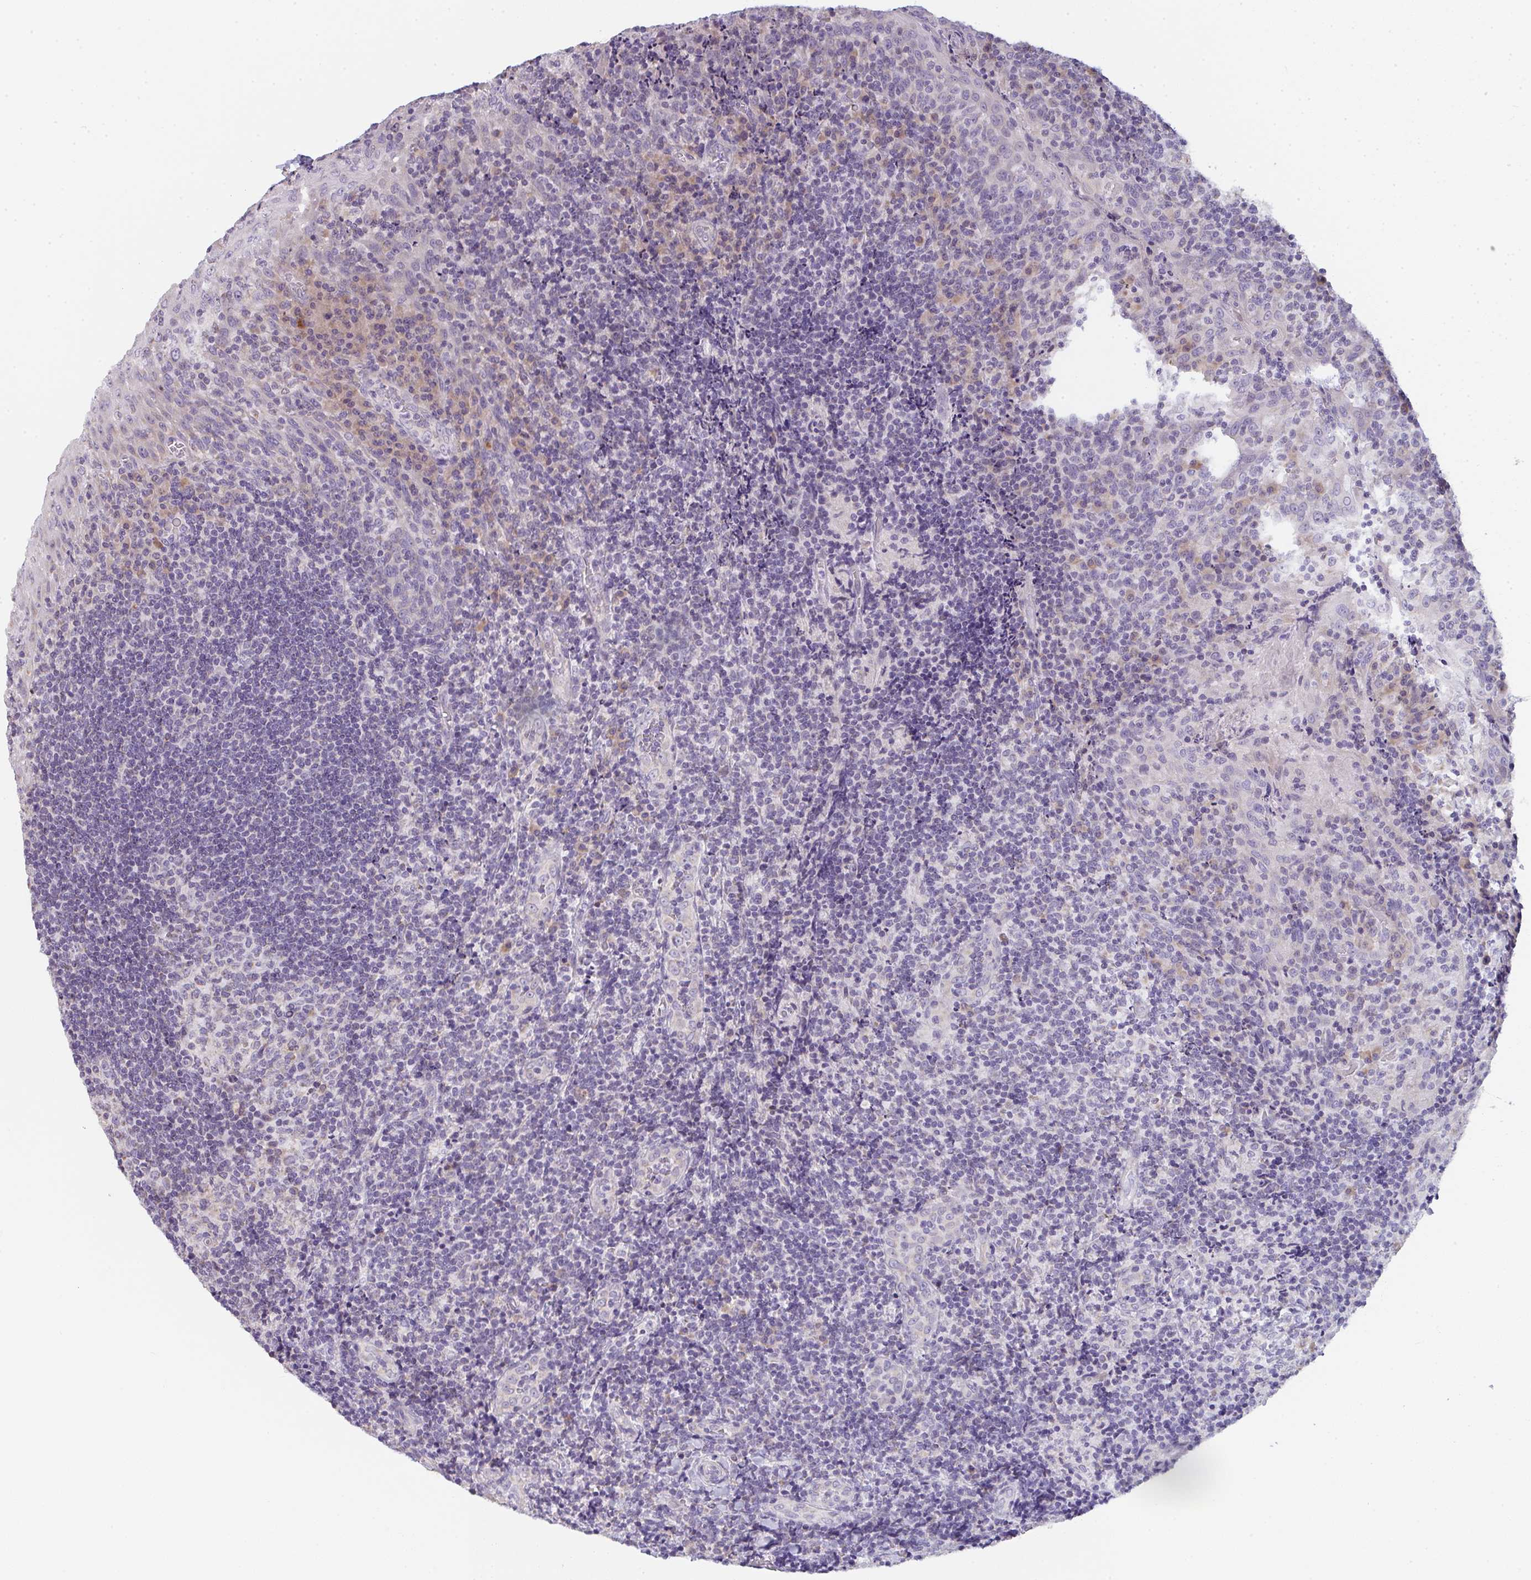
{"staining": {"intensity": "moderate", "quantity": "<25%", "location": "cytoplasmic/membranous"}, "tissue": "tonsil", "cell_type": "Germinal center cells", "image_type": "normal", "snomed": [{"axis": "morphology", "description": "Normal tissue, NOS"}, {"axis": "topography", "description": "Tonsil"}], "caption": "Benign tonsil was stained to show a protein in brown. There is low levels of moderate cytoplasmic/membranous expression in approximately <25% of germinal center cells.", "gene": "CACNA1S", "patient": {"sex": "male", "age": 17}}